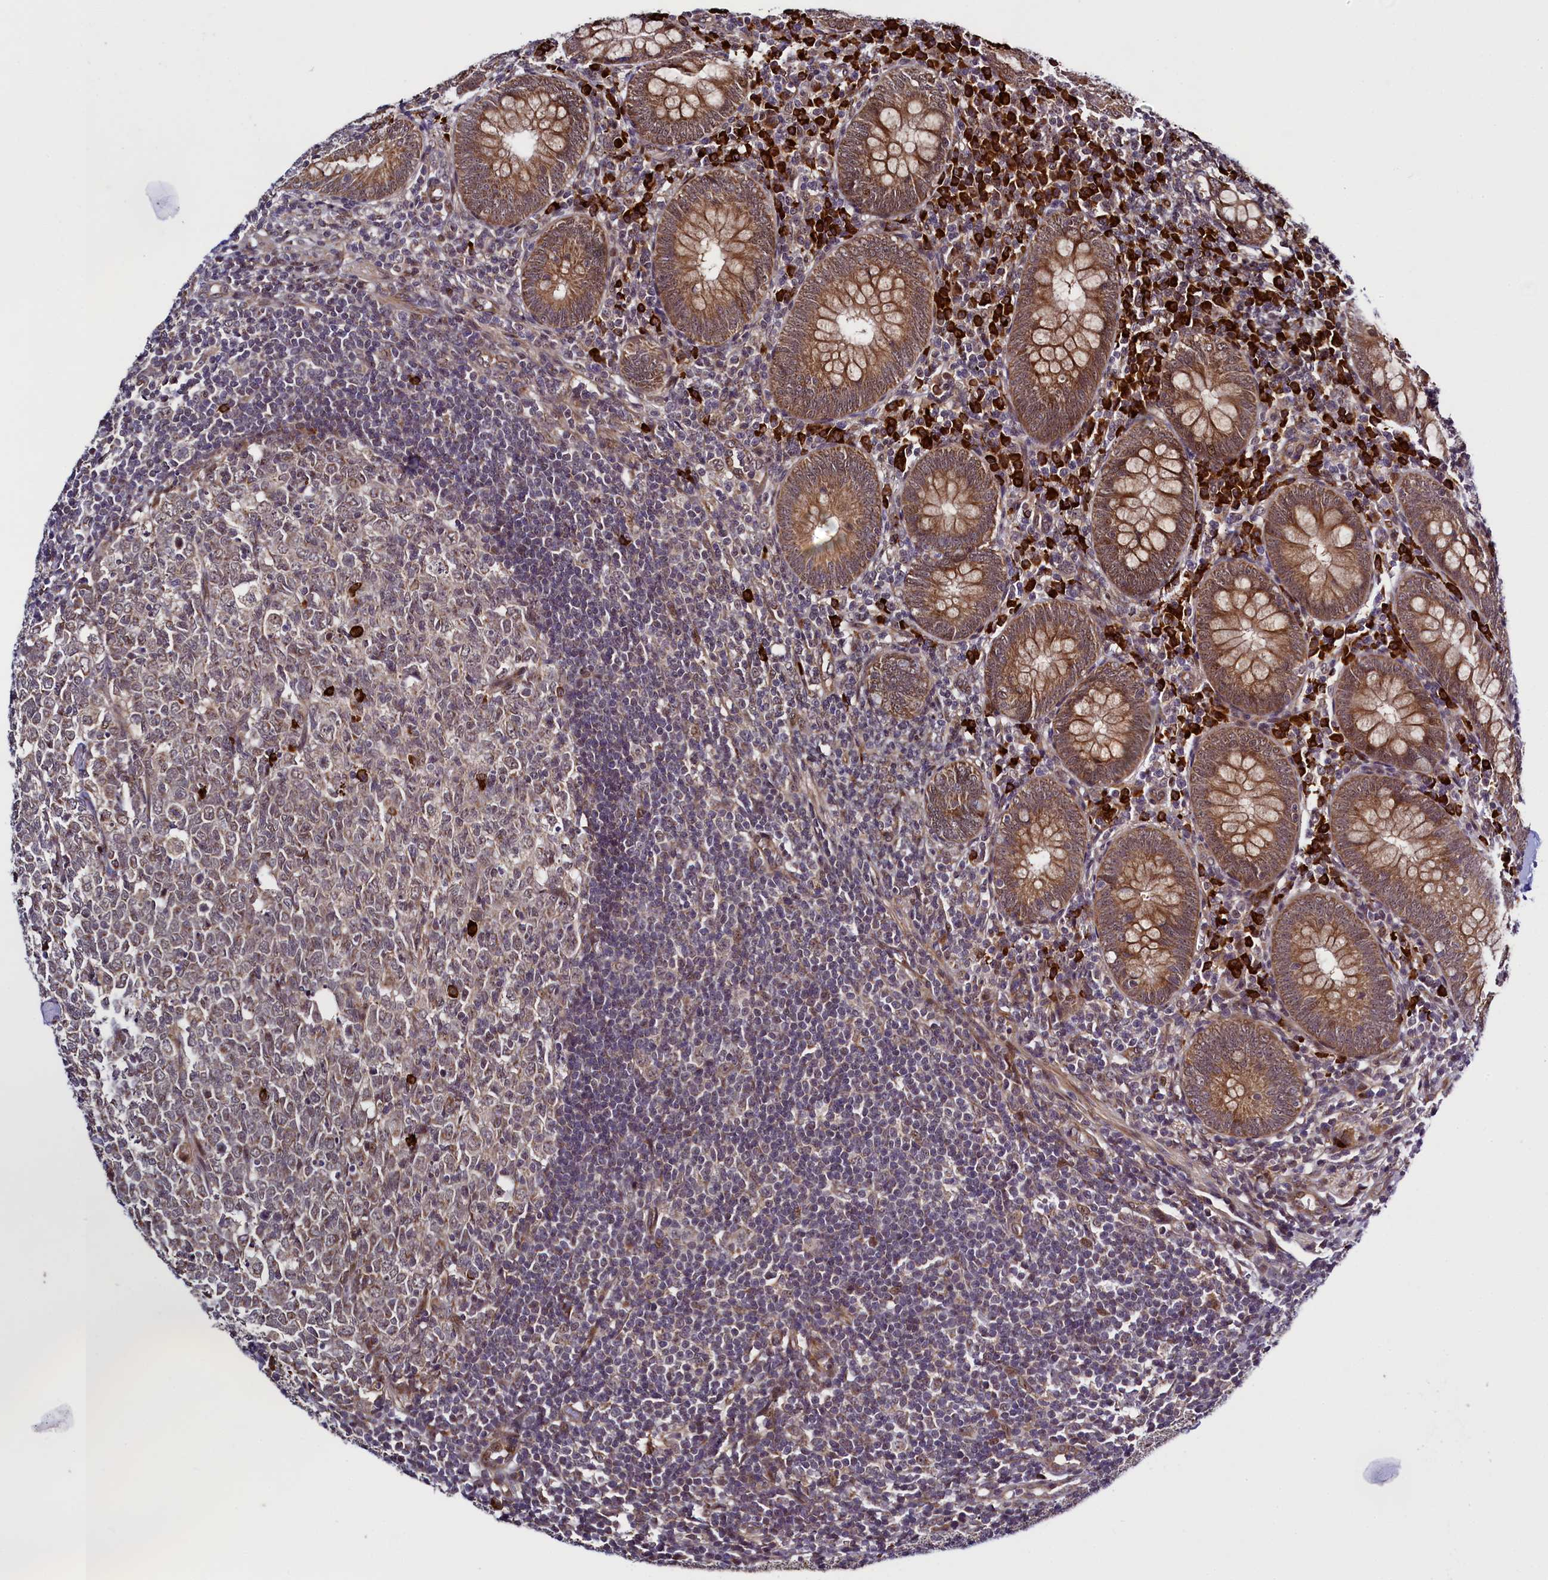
{"staining": {"intensity": "moderate", "quantity": ">75%", "location": "cytoplasmic/membranous"}, "tissue": "appendix", "cell_type": "Glandular cells", "image_type": "normal", "snomed": [{"axis": "morphology", "description": "Normal tissue, NOS"}, {"axis": "topography", "description": "Appendix"}], "caption": "A brown stain highlights moderate cytoplasmic/membranous expression of a protein in glandular cells of normal appendix. The protein of interest is stained brown, and the nuclei are stained in blue (DAB (3,3'-diaminobenzidine) IHC with brightfield microscopy, high magnification).", "gene": "RBFA", "patient": {"sex": "male", "age": 14}}